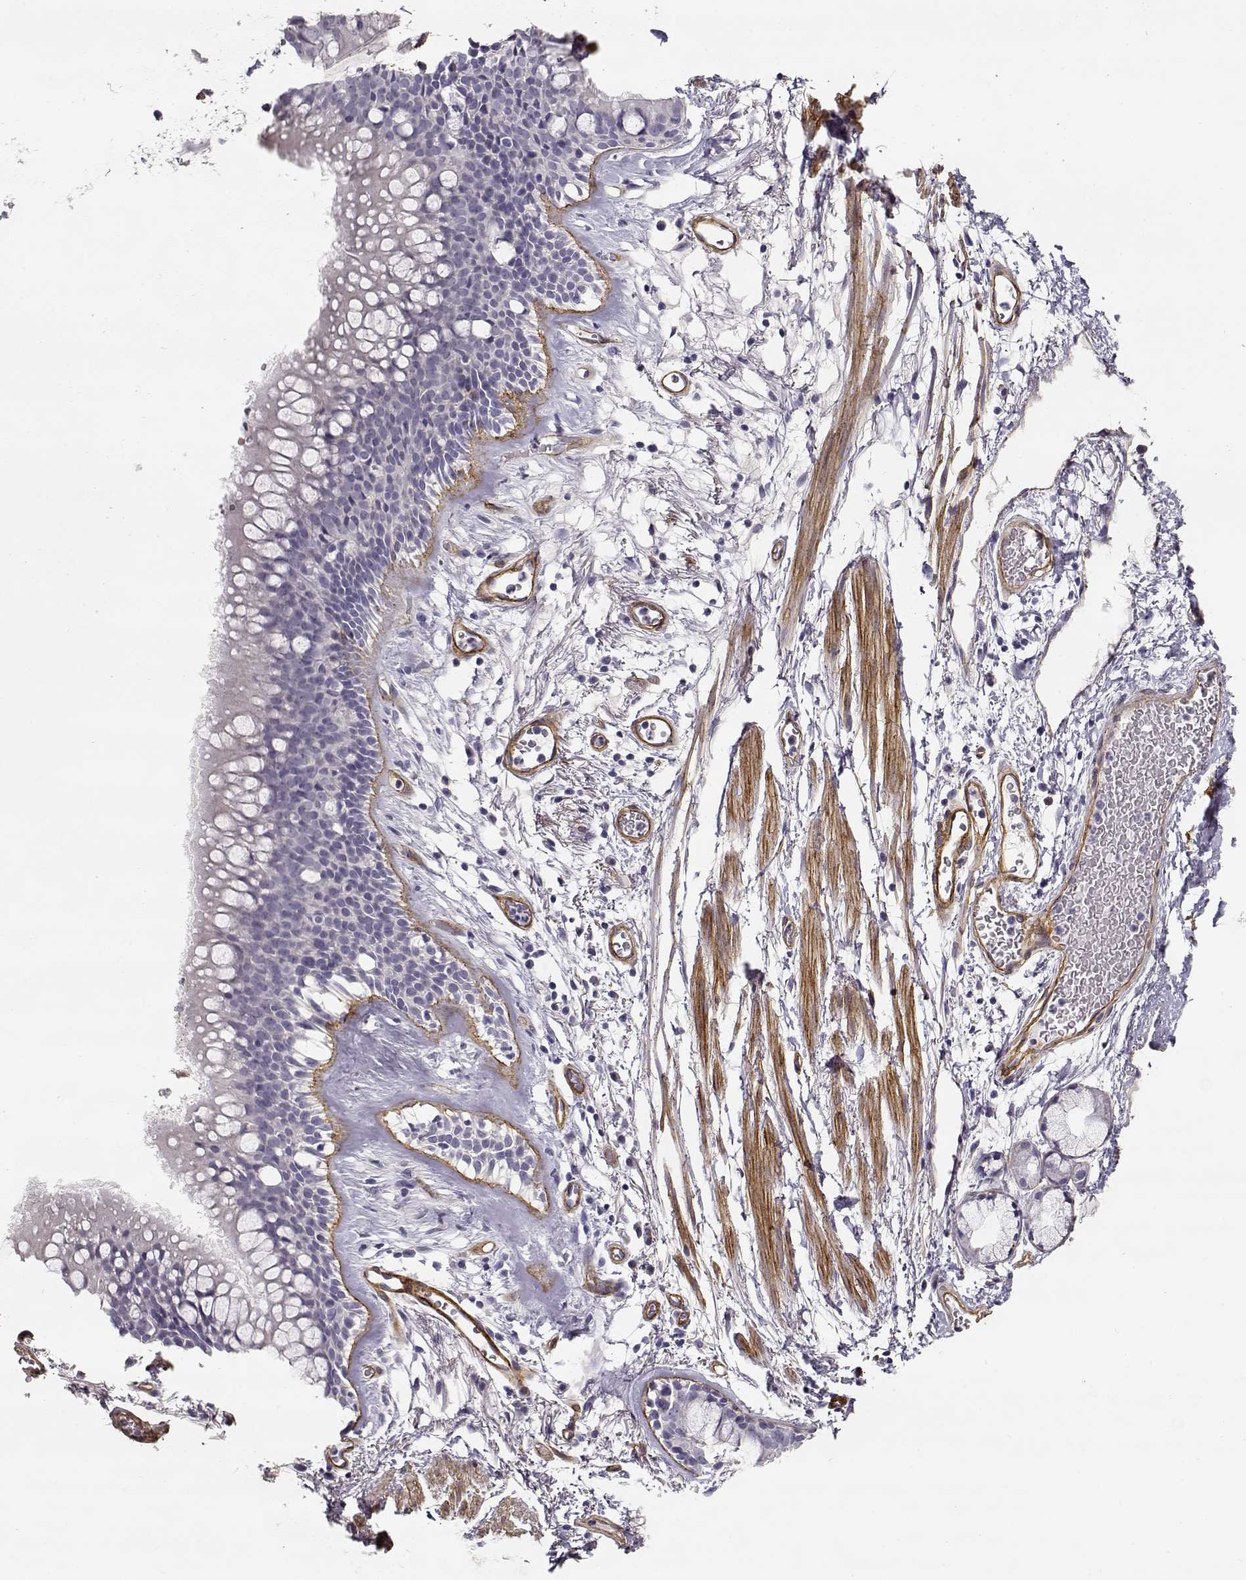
{"staining": {"intensity": "negative", "quantity": "none", "location": "none"}, "tissue": "soft tissue", "cell_type": "Chondrocytes", "image_type": "normal", "snomed": [{"axis": "morphology", "description": "Normal tissue, NOS"}, {"axis": "topography", "description": "Bronchus"}, {"axis": "topography", "description": "Lung"}], "caption": "IHC of unremarkable soft tissue demonstrates no expression in chondrocytes. Brightfield microscopy of immunohistochemistry (IHC) stained with DAB (3,3'-diaminobenzidine) (brown) and hematoxylin (blue), captured at high magnification.", "gene": "LAMC1", "patient": {"sex": "female", "age": 57}}